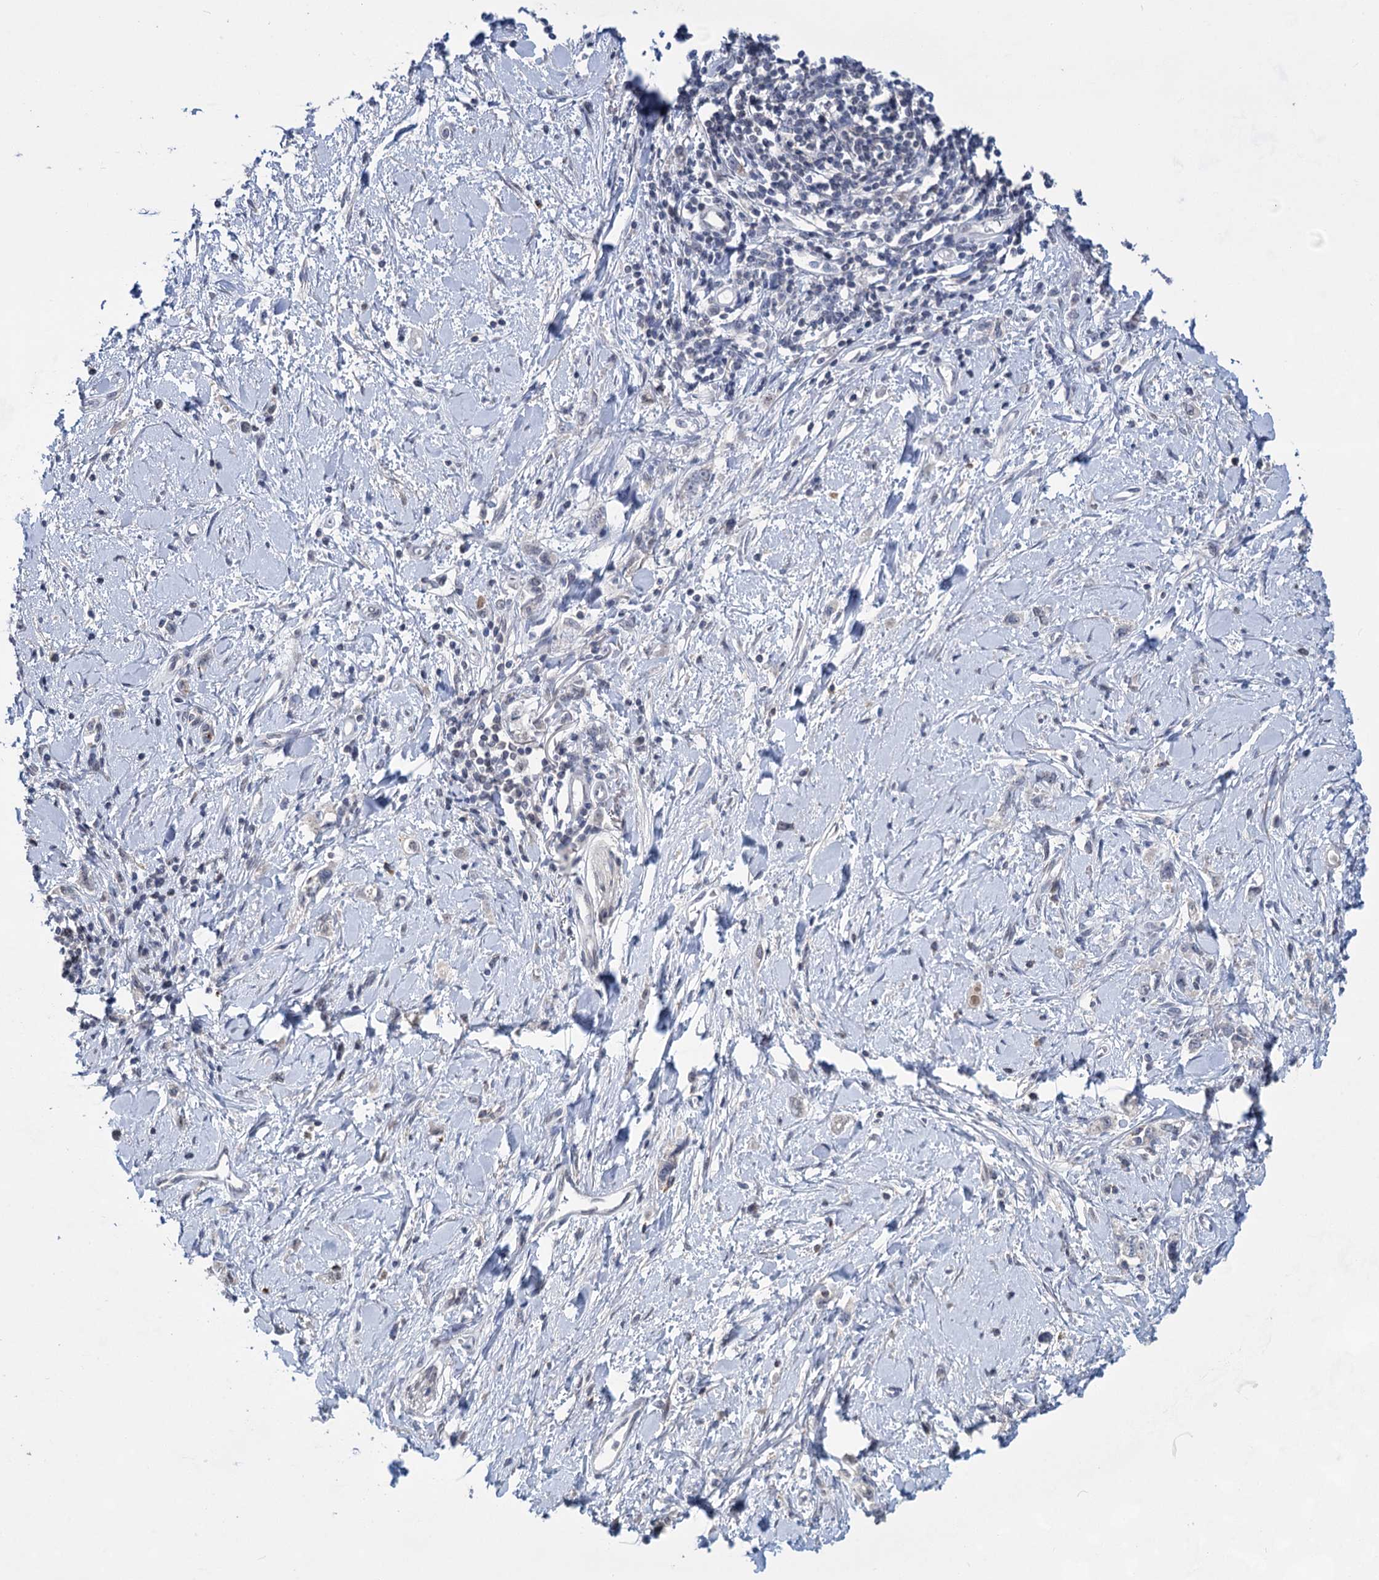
{"staining": {"intensity": "negative", "quantity": "none", "location": "none"}, "tissue": "stomach cancer", "cell_type": "Tumor cells", "image_type": "cancer", "snomed": [{"axis": "morphology", "description": "Adenocarcinoma, NOS"}, {"axis": "topography", "description": "Stomach"}], "caption": "Tumor cells are negative for brown protein staining in adenocarcinoma (stomach).", "gene": "TTC17", "patient": {"sex": "female", "age": 76}}